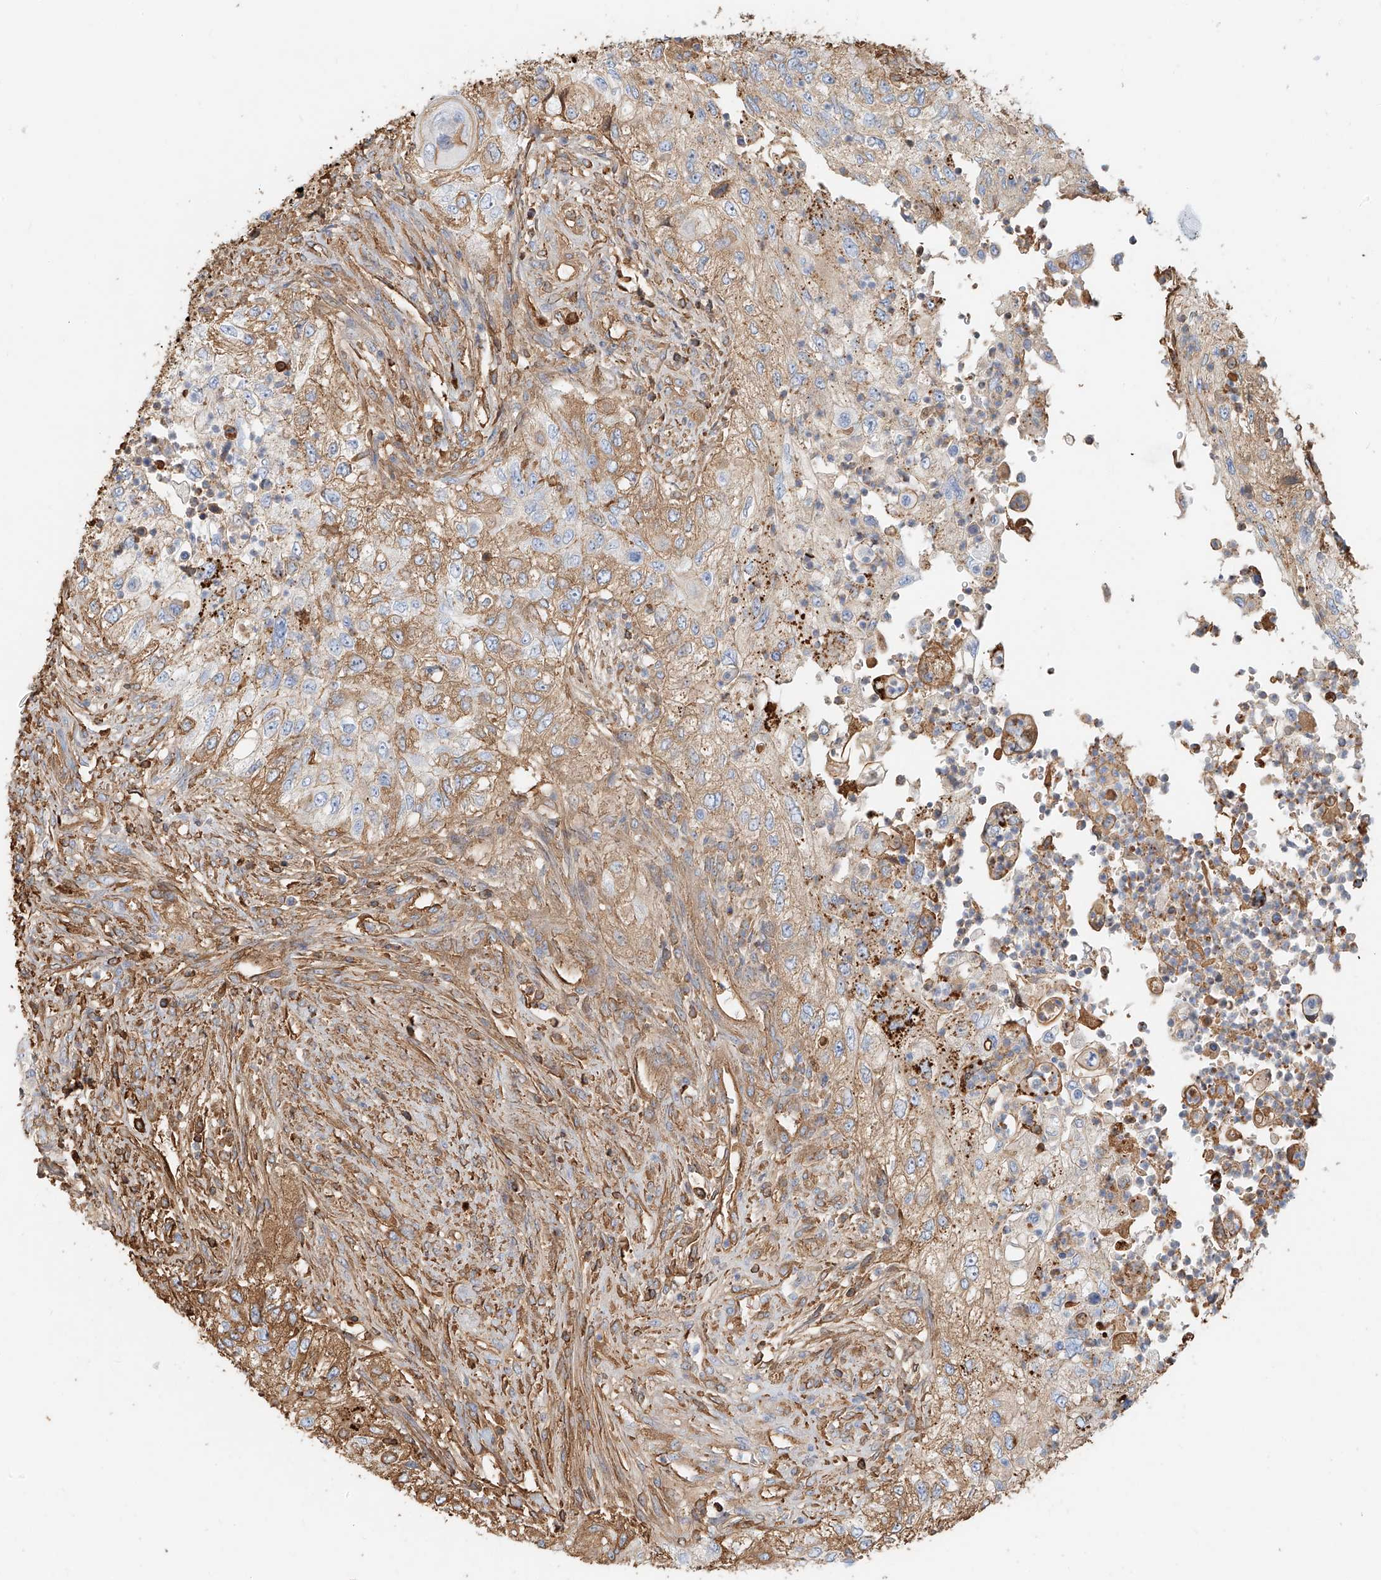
{"staining": {"intensity": "moderate", "quantity": "25%-75%", "location": "cytoplasmic/membranous"}, "tissue": "urothelial cancer", "cell_type": "Tumor cells", "image_type": "cancer", "snomed": [{"axis": "morphology", "description": "Urothelial carcinoma, High grade"}, {"axis": "topography", "description": "Urinary bladder"}], "caption": "IHC image of neoplastic tissue: high-grade urothelial carcinoma stained using immunohistochemistry (IHC) exhibits medium levels of moderate protein expression localized specifically in the cytoplasmic/membranous of tumor cells, appearing as a cytoplasmic/membranous brown color.", "gene": "ZFP30", "patient": {"sex": "female", "age": 60}}